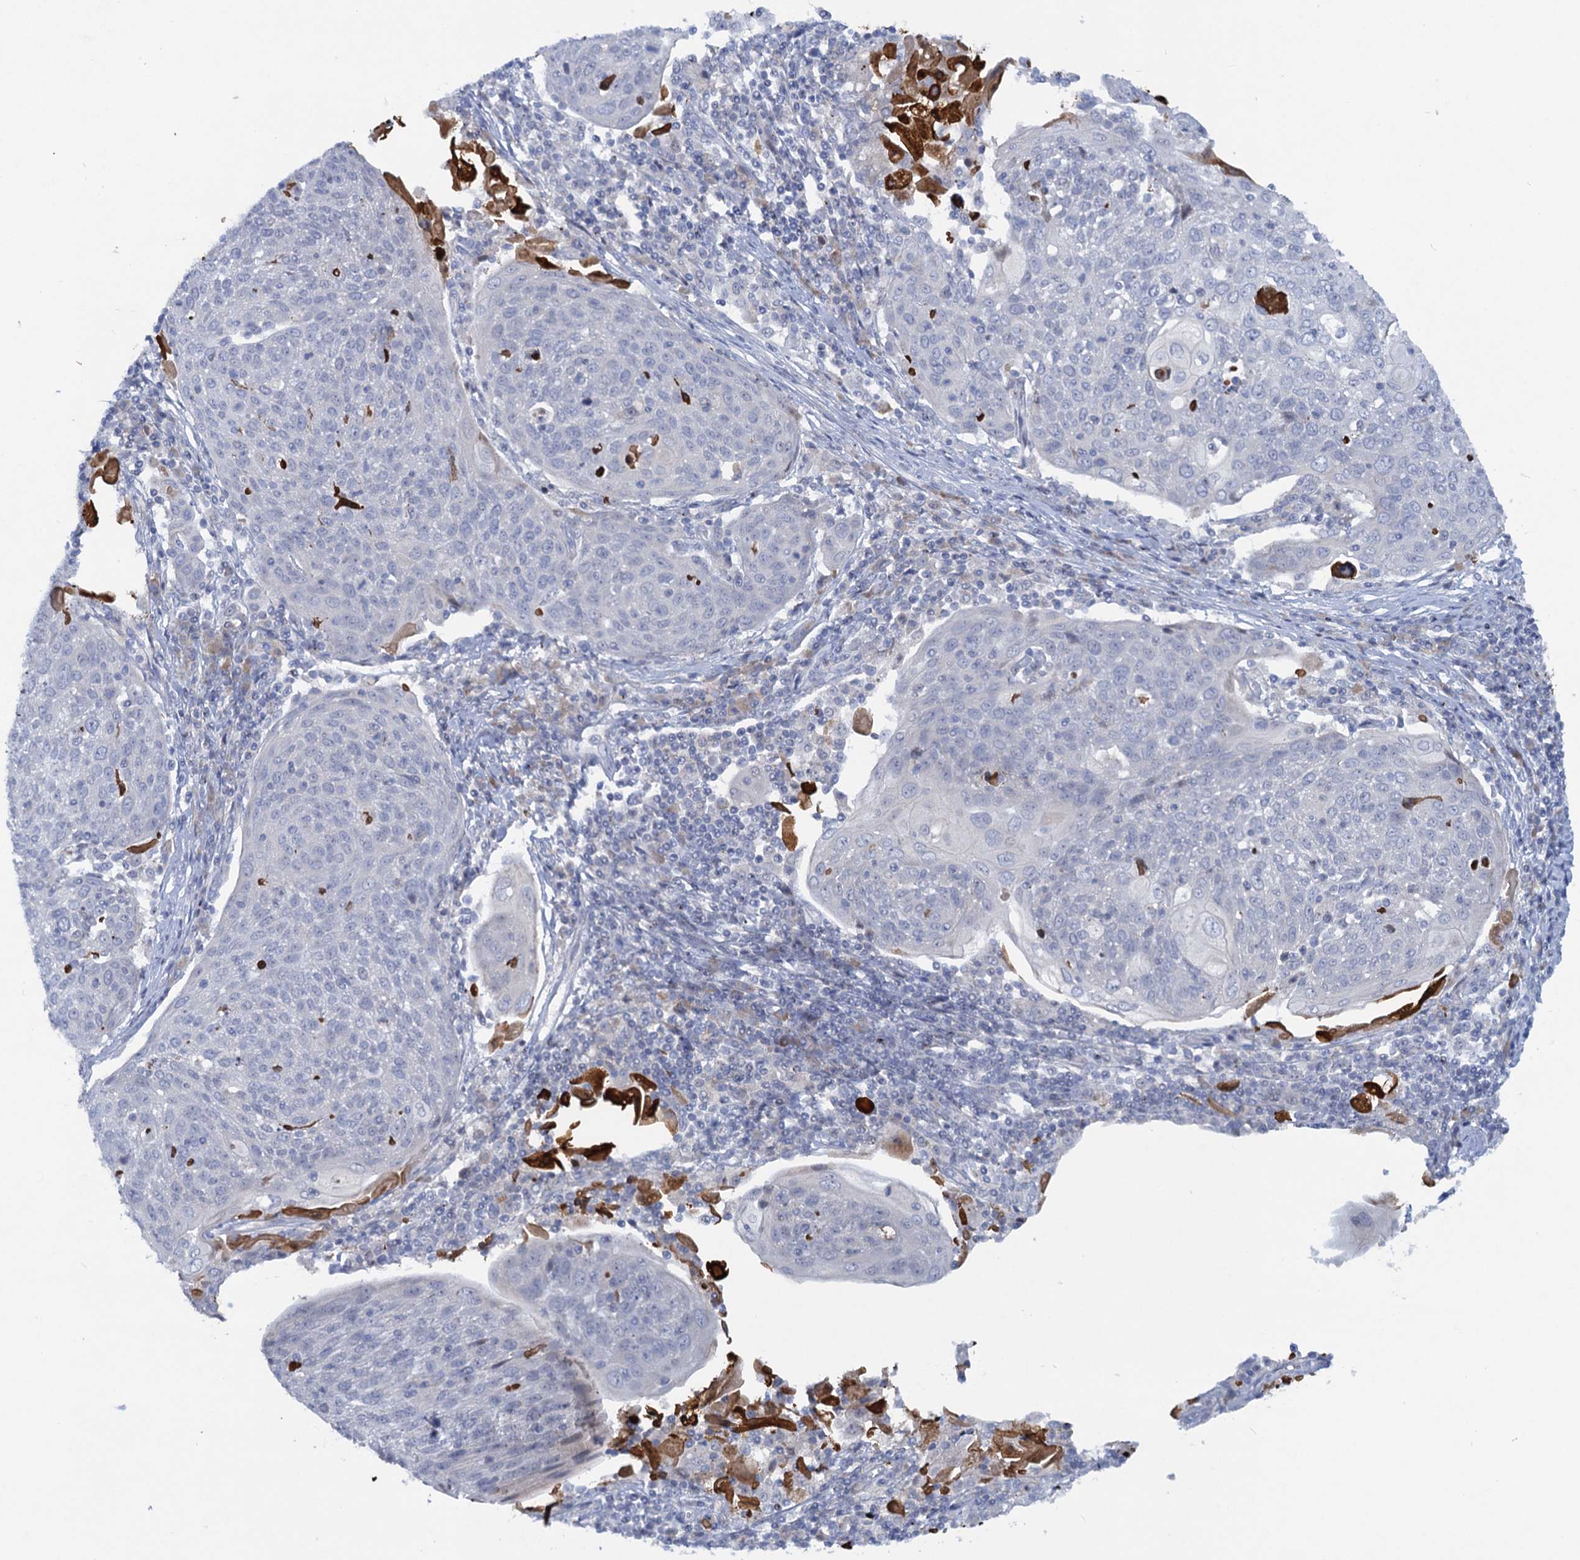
{"staining": {"intensity": "negative", "quantity": "none", "location": "none"}, "tissue": "cervical cancer", "cell_type": "Tumor cells", "image_type": "cancer", "snomed": [{"axis": "morphology", "description": "Squamous cell carcinoma, NOS"}, {"axis": "topography", "description": "Cervix"}], "caption": "Tumor cells are negative for protein expression in human squamous cell carcinoma (cervical).", "gene": "QPCTL", "patient": {"sex": "female", "age": 67}}